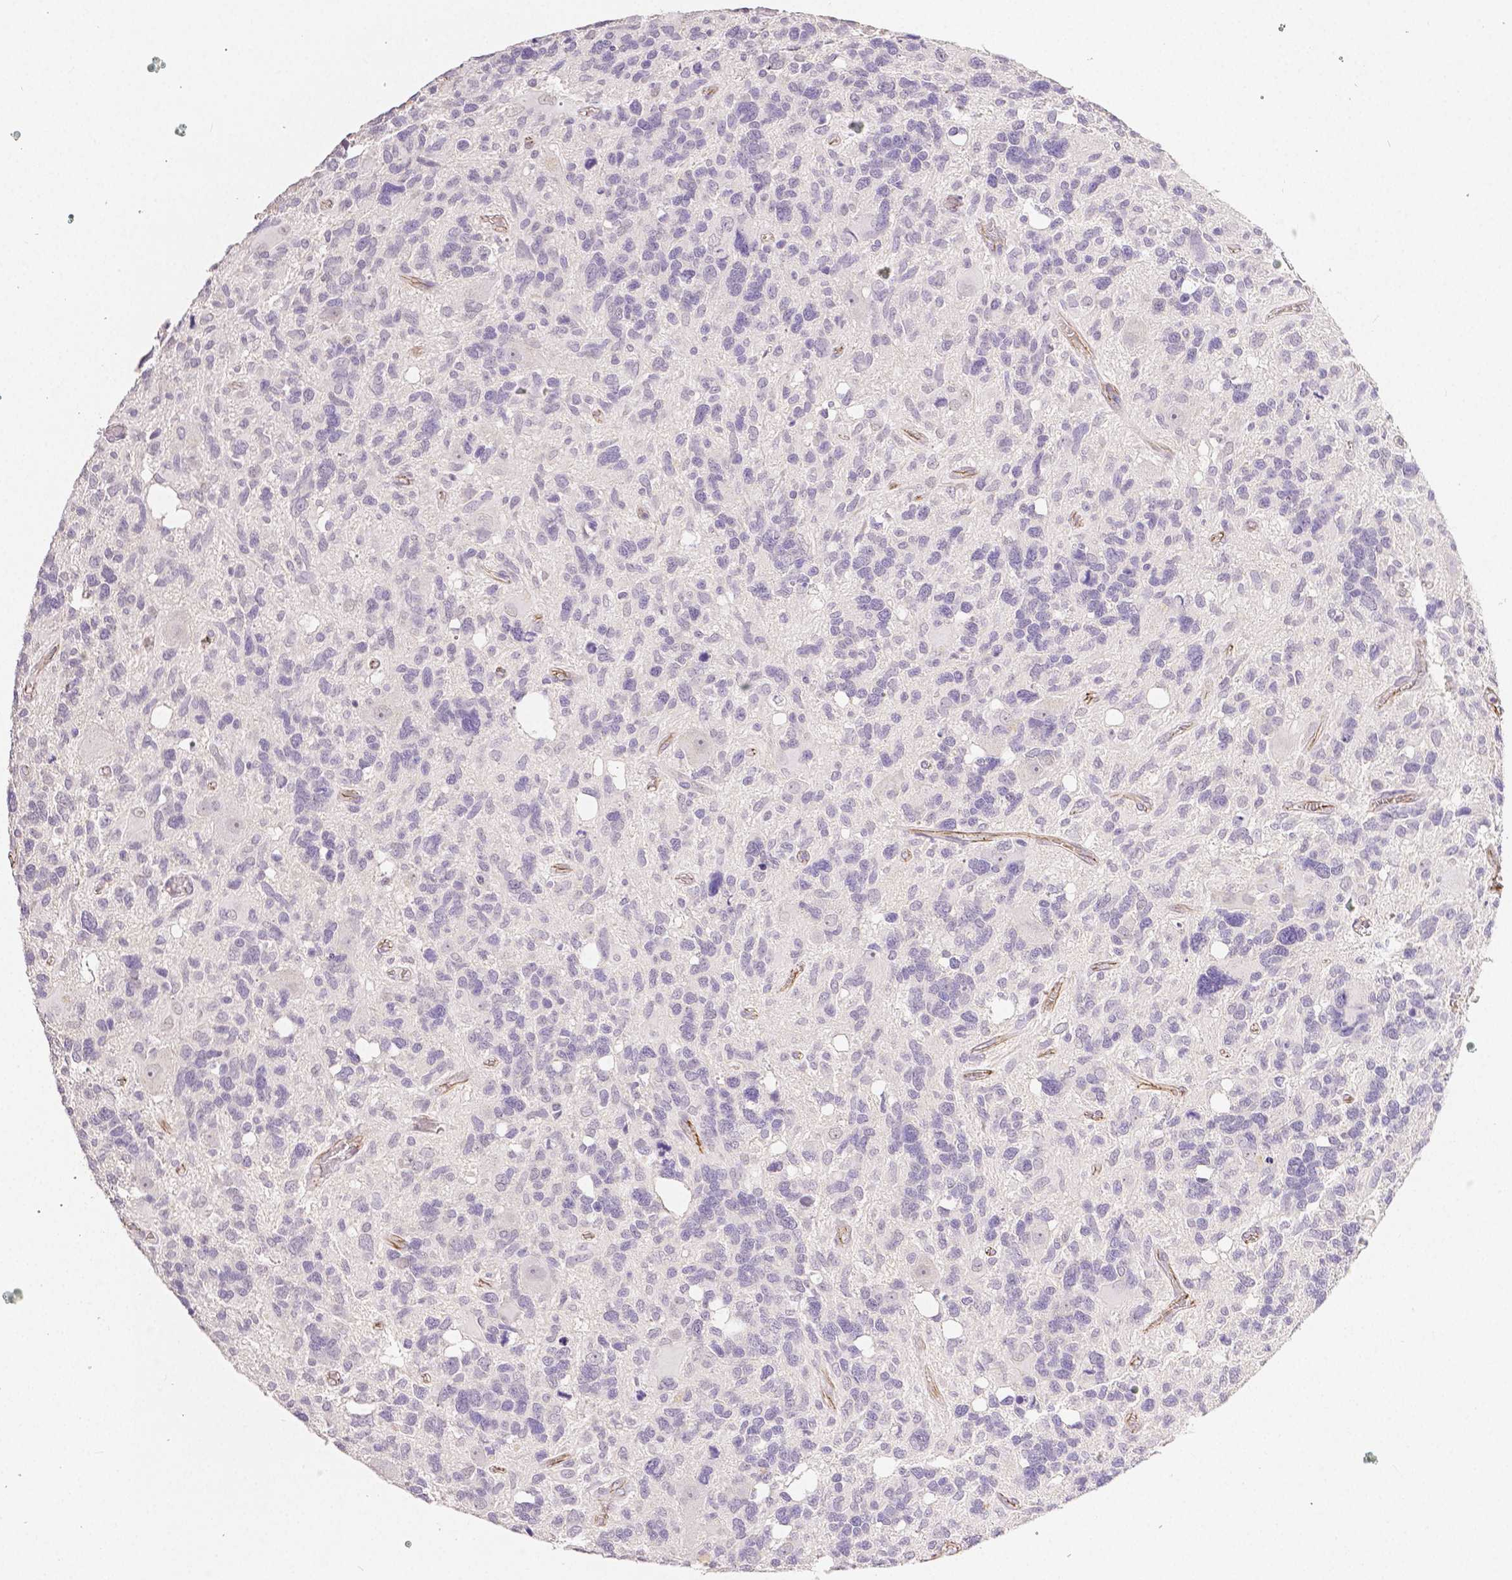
{"staining": {"intensity": "negative", "quantity": "none", "location": "none"}, "tissue": "glioma", "cell_type": "Tumor cells", "image_type": "cancer", "snomed": [{"axis": "morphology", "description": "Glioma, malignant, High grade"}, {"axis": "topography", "description": "Brain"}], "caption": "Immunohistochemistry of glioma reveals no staining in tumor cells.", "gene": "OCLN", "patient": {"sex": "male", "age": 49}}